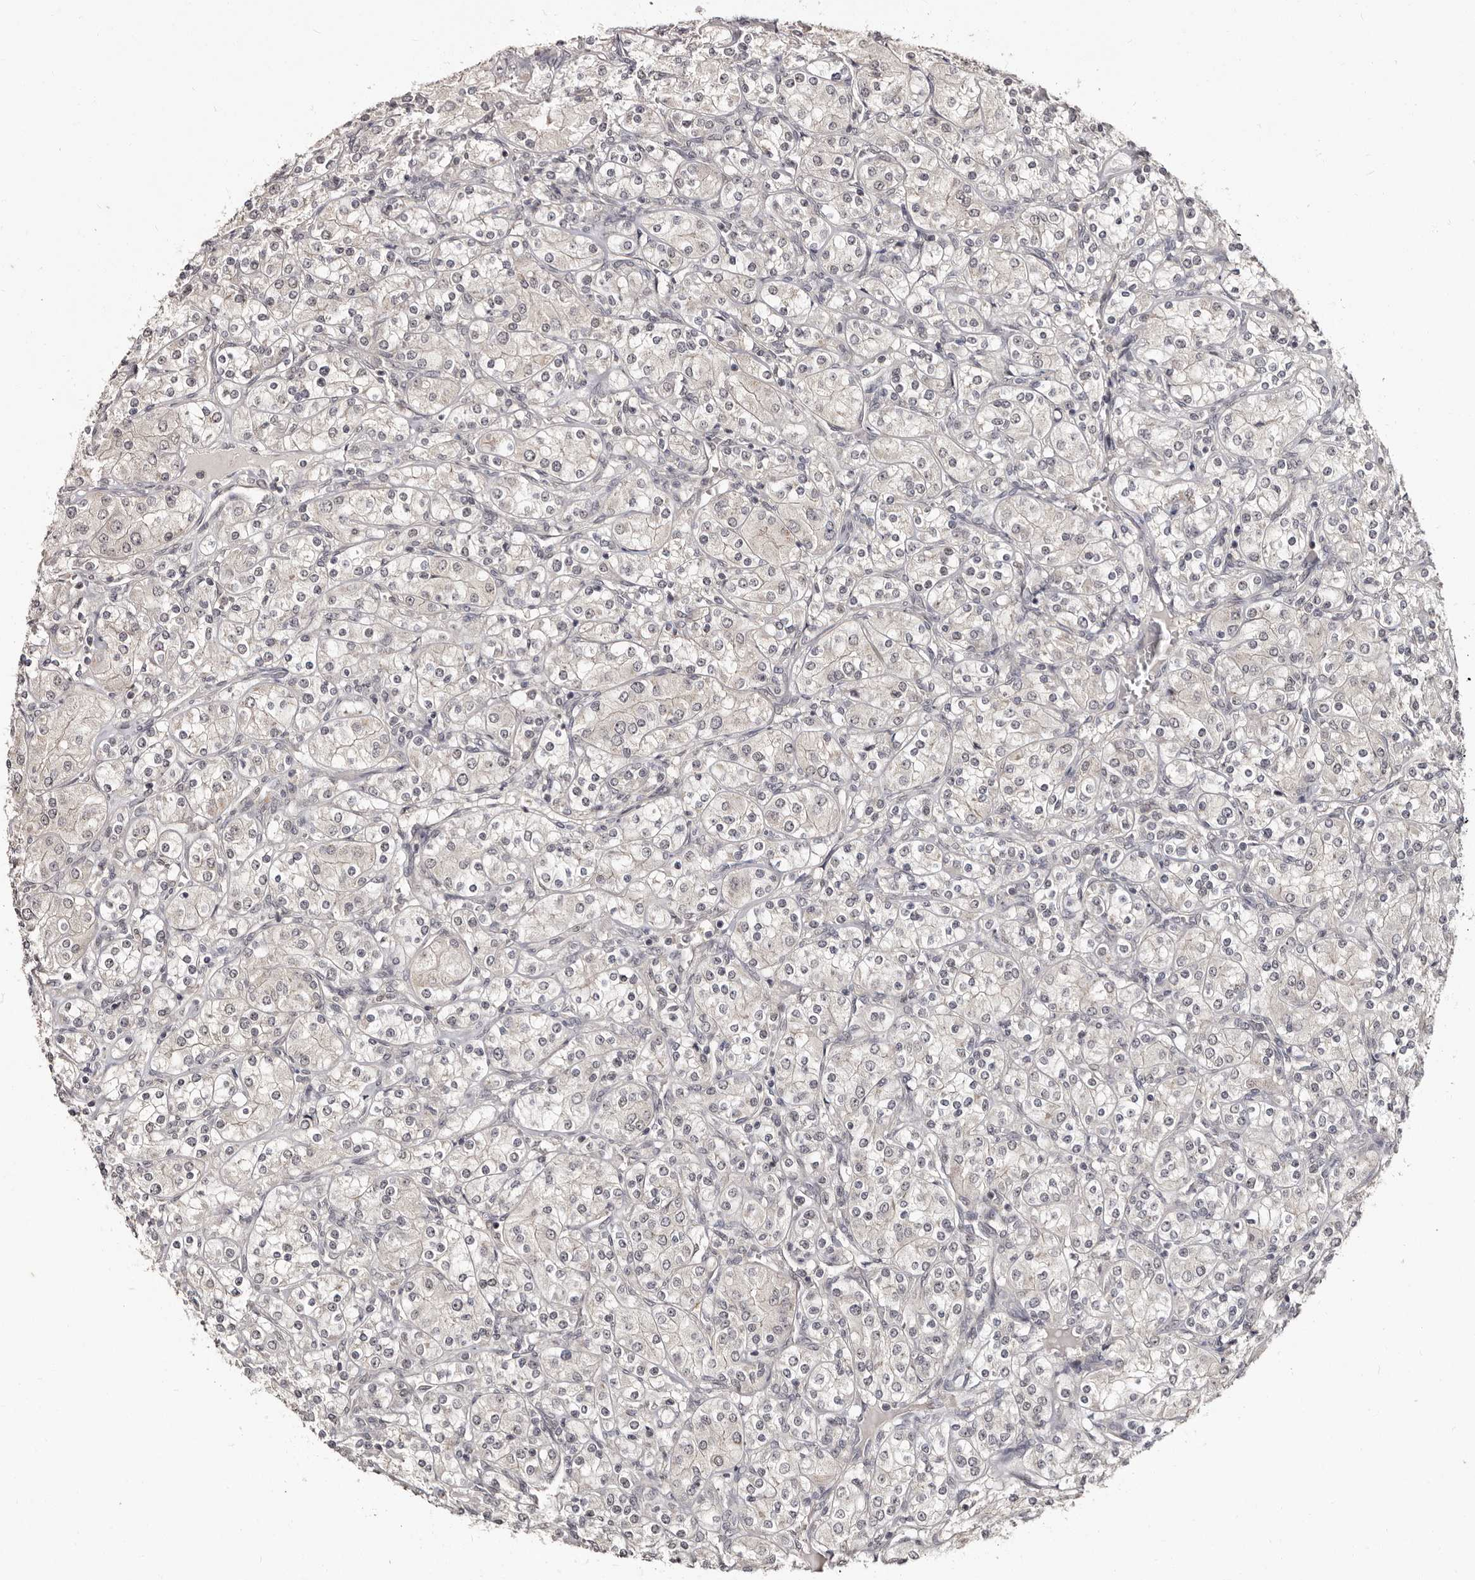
{"staining": {"intensity": "negative", "quantity": "none", "location": "none"}, "tissue": "renal cancer", "cell_type": "Tumor cells", "image_type": "cancer", "snomed": [{"axis": "morphology", "description": "Adenocarcinoma, NOS"}, {"axis": "topography", "description": "Kidney"}], "caption": "This is an IHC photomicrograph of renal cancer (adenocarcinoma). There is no staining in tumor cells.", "gene": "TBC1D22B", "patient": {"sex": "male", "age": 77}}